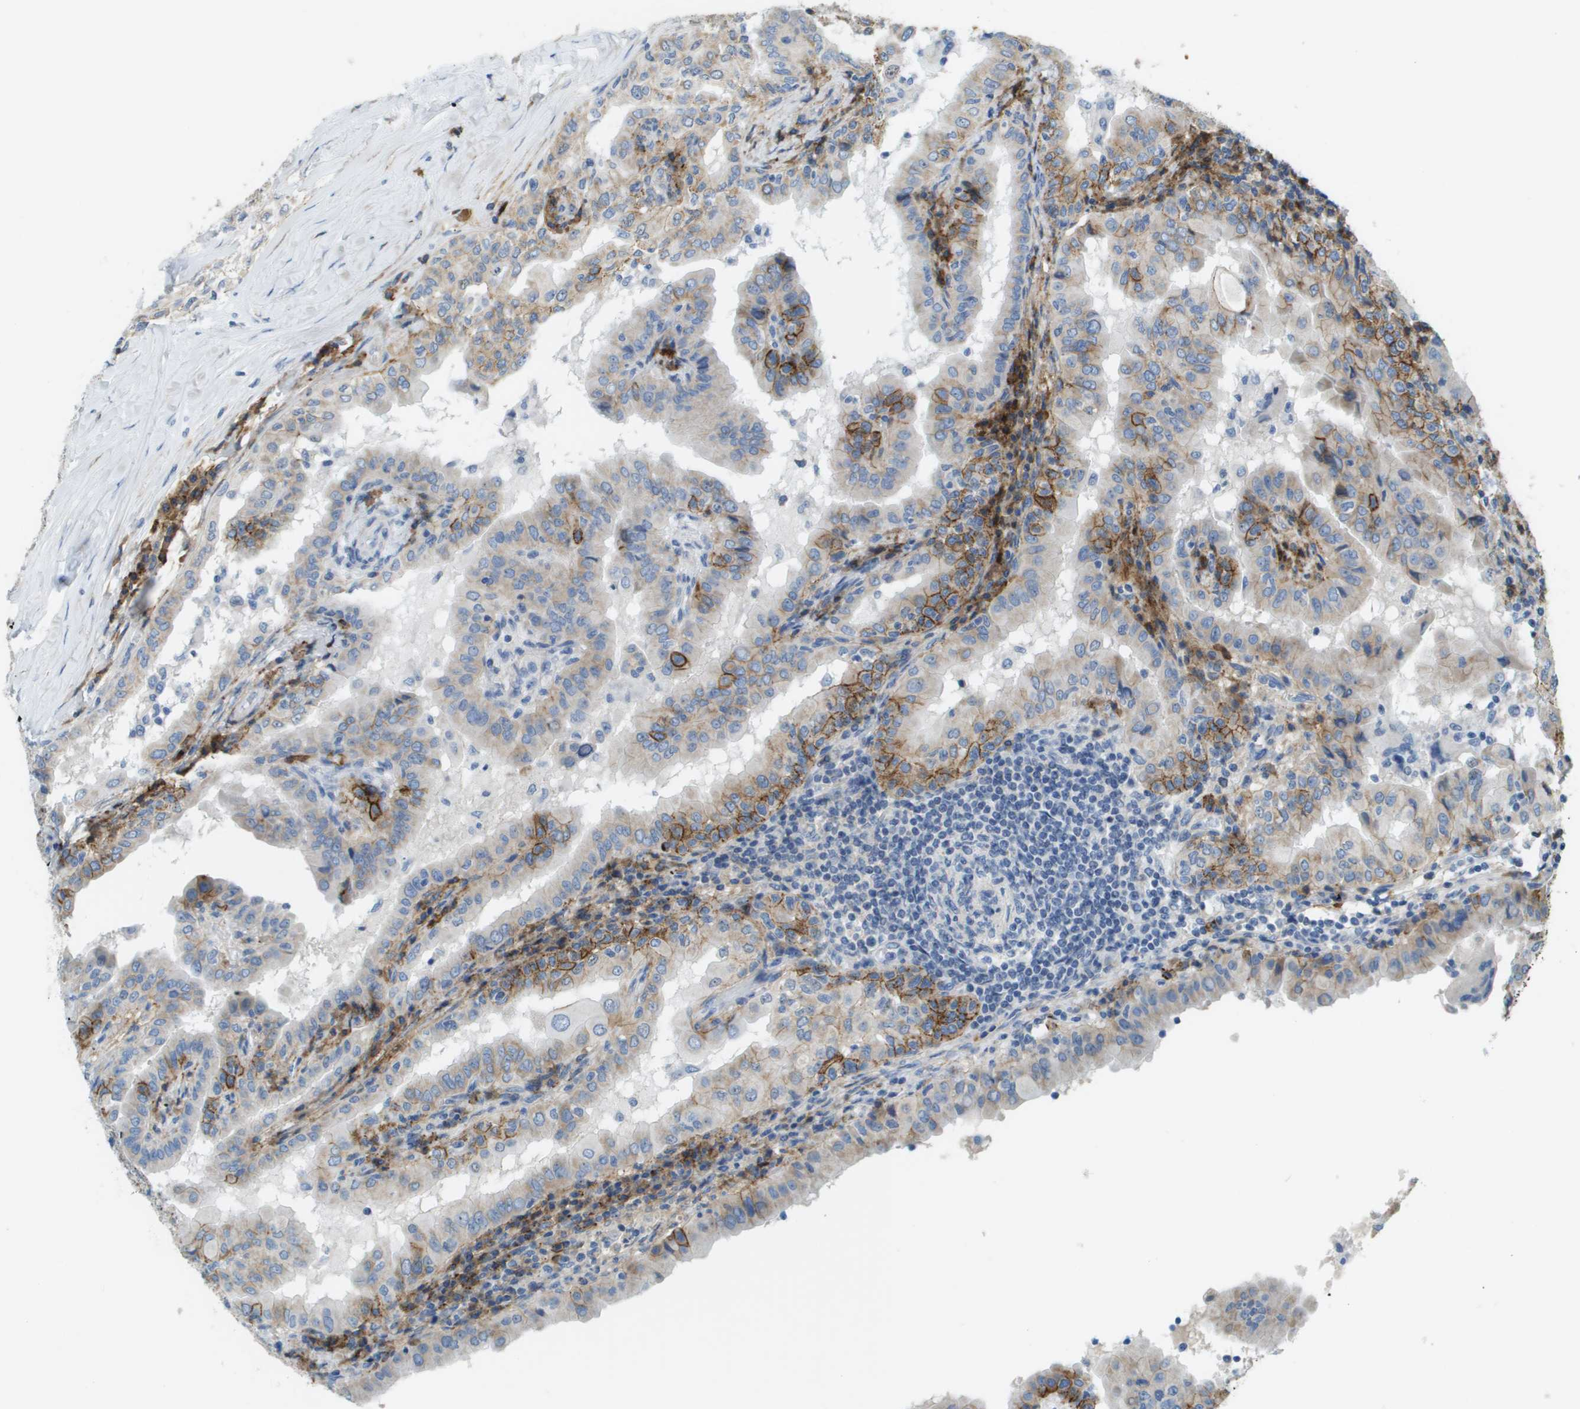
{"staining": {"intensity": "moderate", "quantity": "<25%", "location": "cytoplasmic/membranous"}, "tissue": "thyroid cancer", "cell_type": "Tumor cells", "image_type": "cancer", "snomed": [{"axis": "morphology", "description": "Papillary adenocarcinoma, NOS"}, {"axis": "topography", "description": "Thyroid gland"}], "caption": "IHC histopathology image of human papillary adenocarcinoma (thyroid) stained for a protein (brown), which demonstrates low levels of moderate cytoplasmic/membranous positivity in approximately <25% of tumor cells.", "gene": "SDC1", "patient": {"sex": "male", "age": 33}}